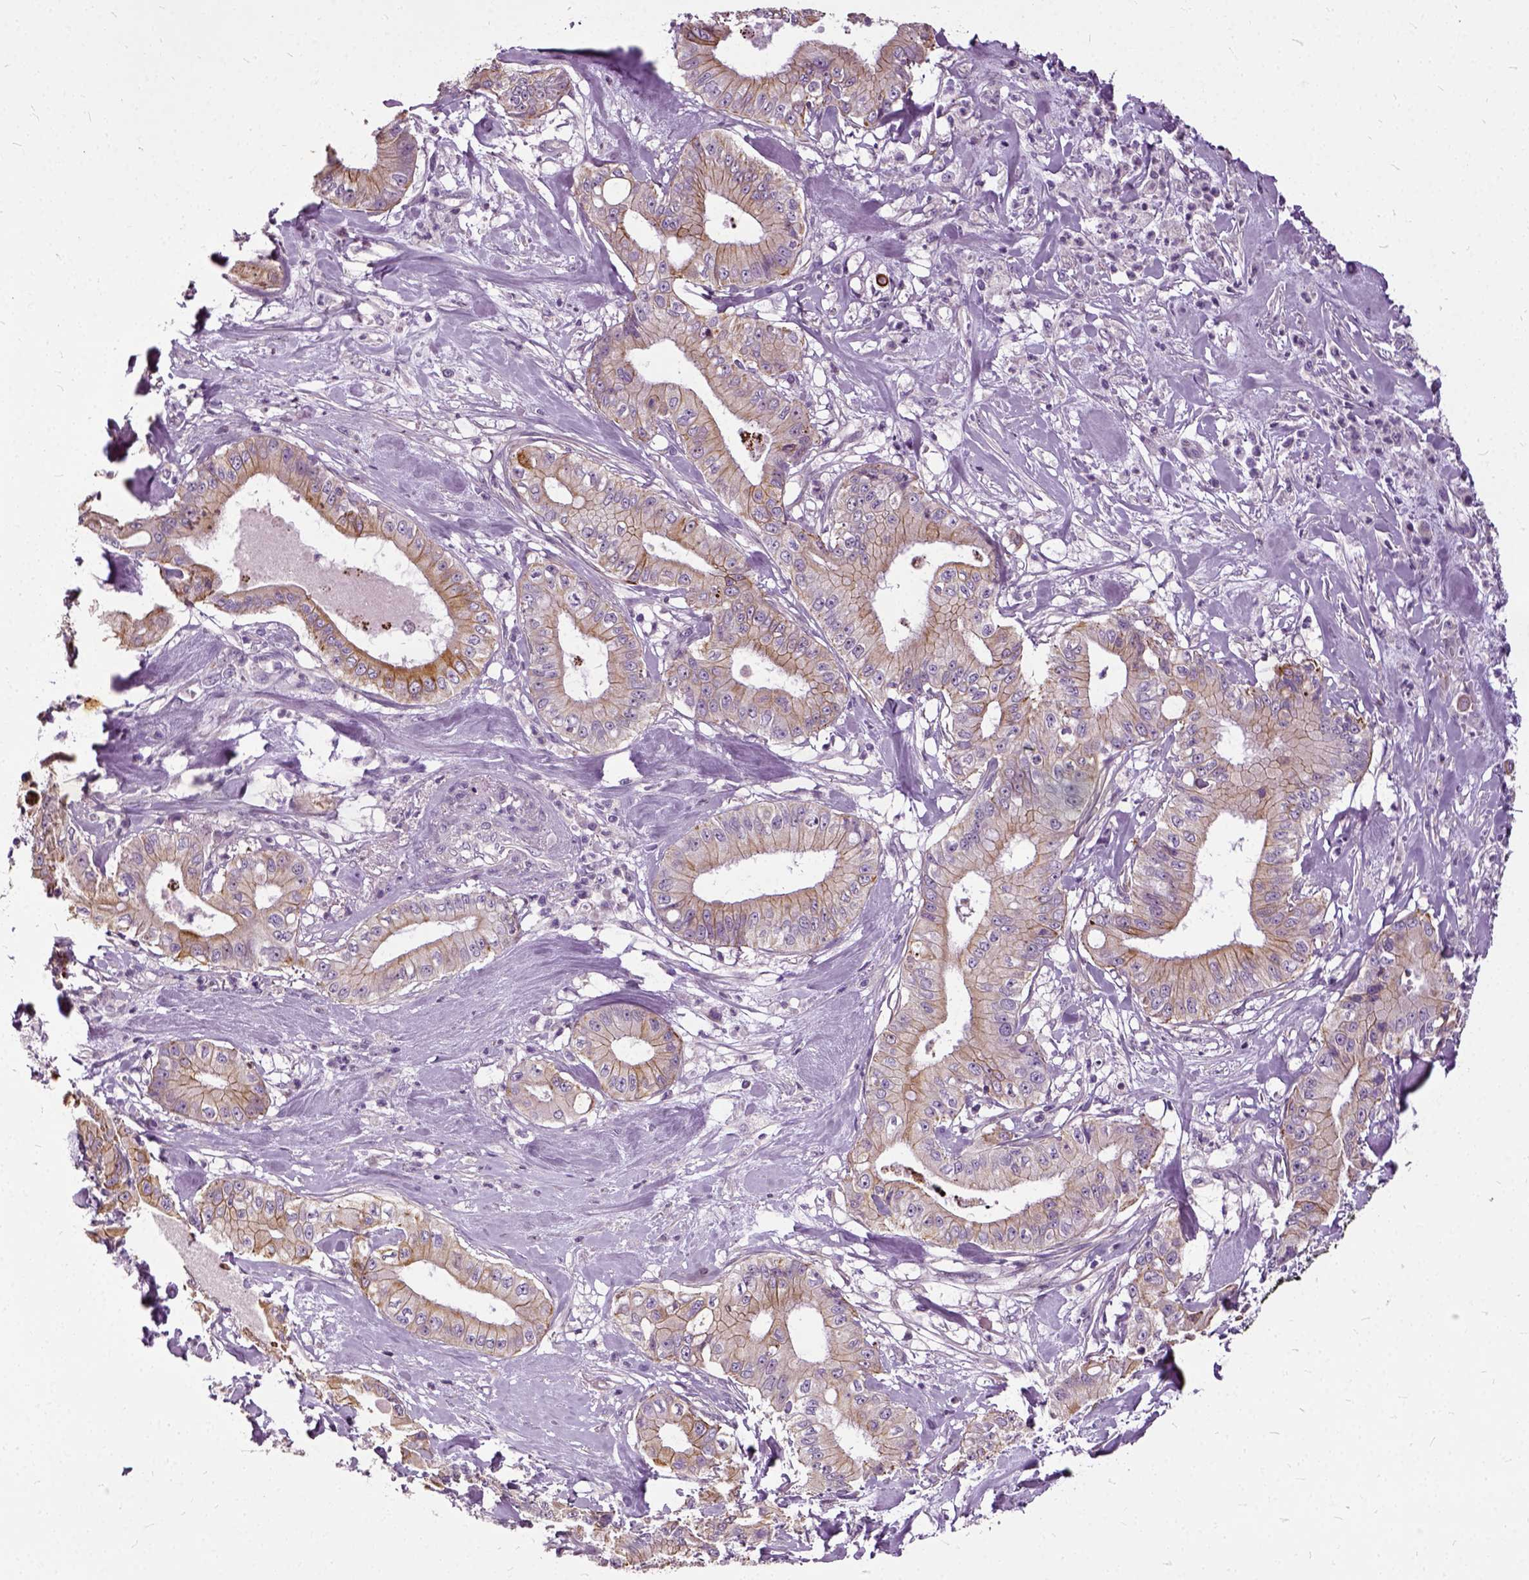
{"staining": {"intensity": "weak", "quantity": "25%-75%", "location": "cytoplasmic/membranous"}, "tissue": "pancreatic cancer", "cell_type": "Tumor cells", "image_type": "cancer", "snomed": [{"axis": "morphology", "description": "Adenocarcinoma, NOS"}, {"axis": "topography", "description": "Pancreas"}], "caption": "Human pancreatic adenocarcinoma stained for a protein (brown) reveals weak cytoplasmic/membranous positive expression in about 25%-75% of tumor cells.", "gene": "ILRUN", "patient": {"sex": "male", "age": 71}}